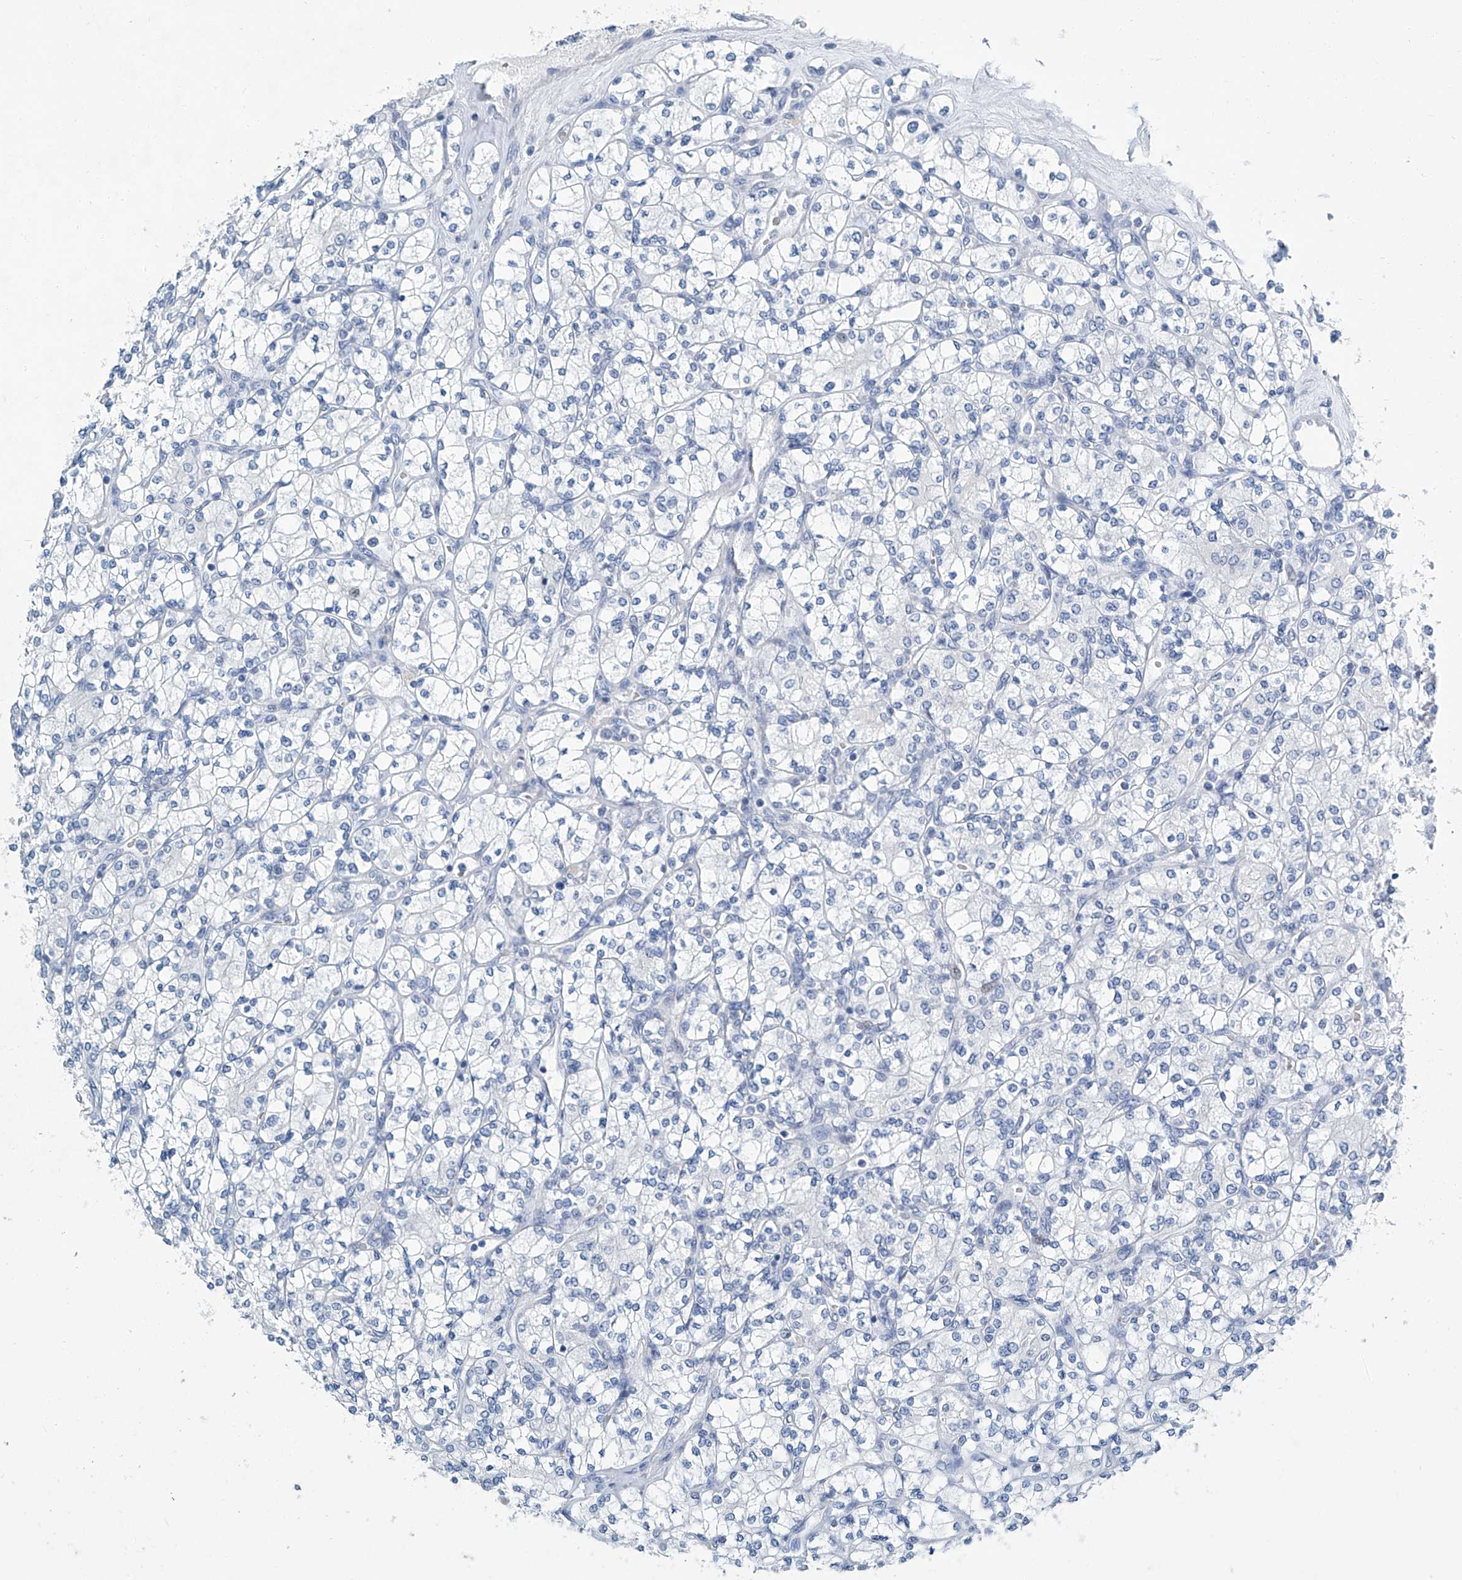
{"staining": {"intensity": "negative", "quantity": "none", "location": "none"}, "tissue": "renal cancer", "cell_type": "Tumor cells", "image_type": "cancer", "snomed": [{"axis": "morphology", "description": "Adenocarcinoma, NOS"}, {"axis": "topography", "description": "Kidney"}], "caption": "A micrograph of renal cancer (adenocarcinoma) stained for a protein displays no brown staining in tumor cells. (Stains: DAB (3,3'-diaminobenzidine) immunohistochemistry (IHC) with hematoxylin counter stain, Microscopy: brightfield microscopy at high magnification).", "gene": "CYP2A7", "patient": {"sex": "male", "age": 77}}